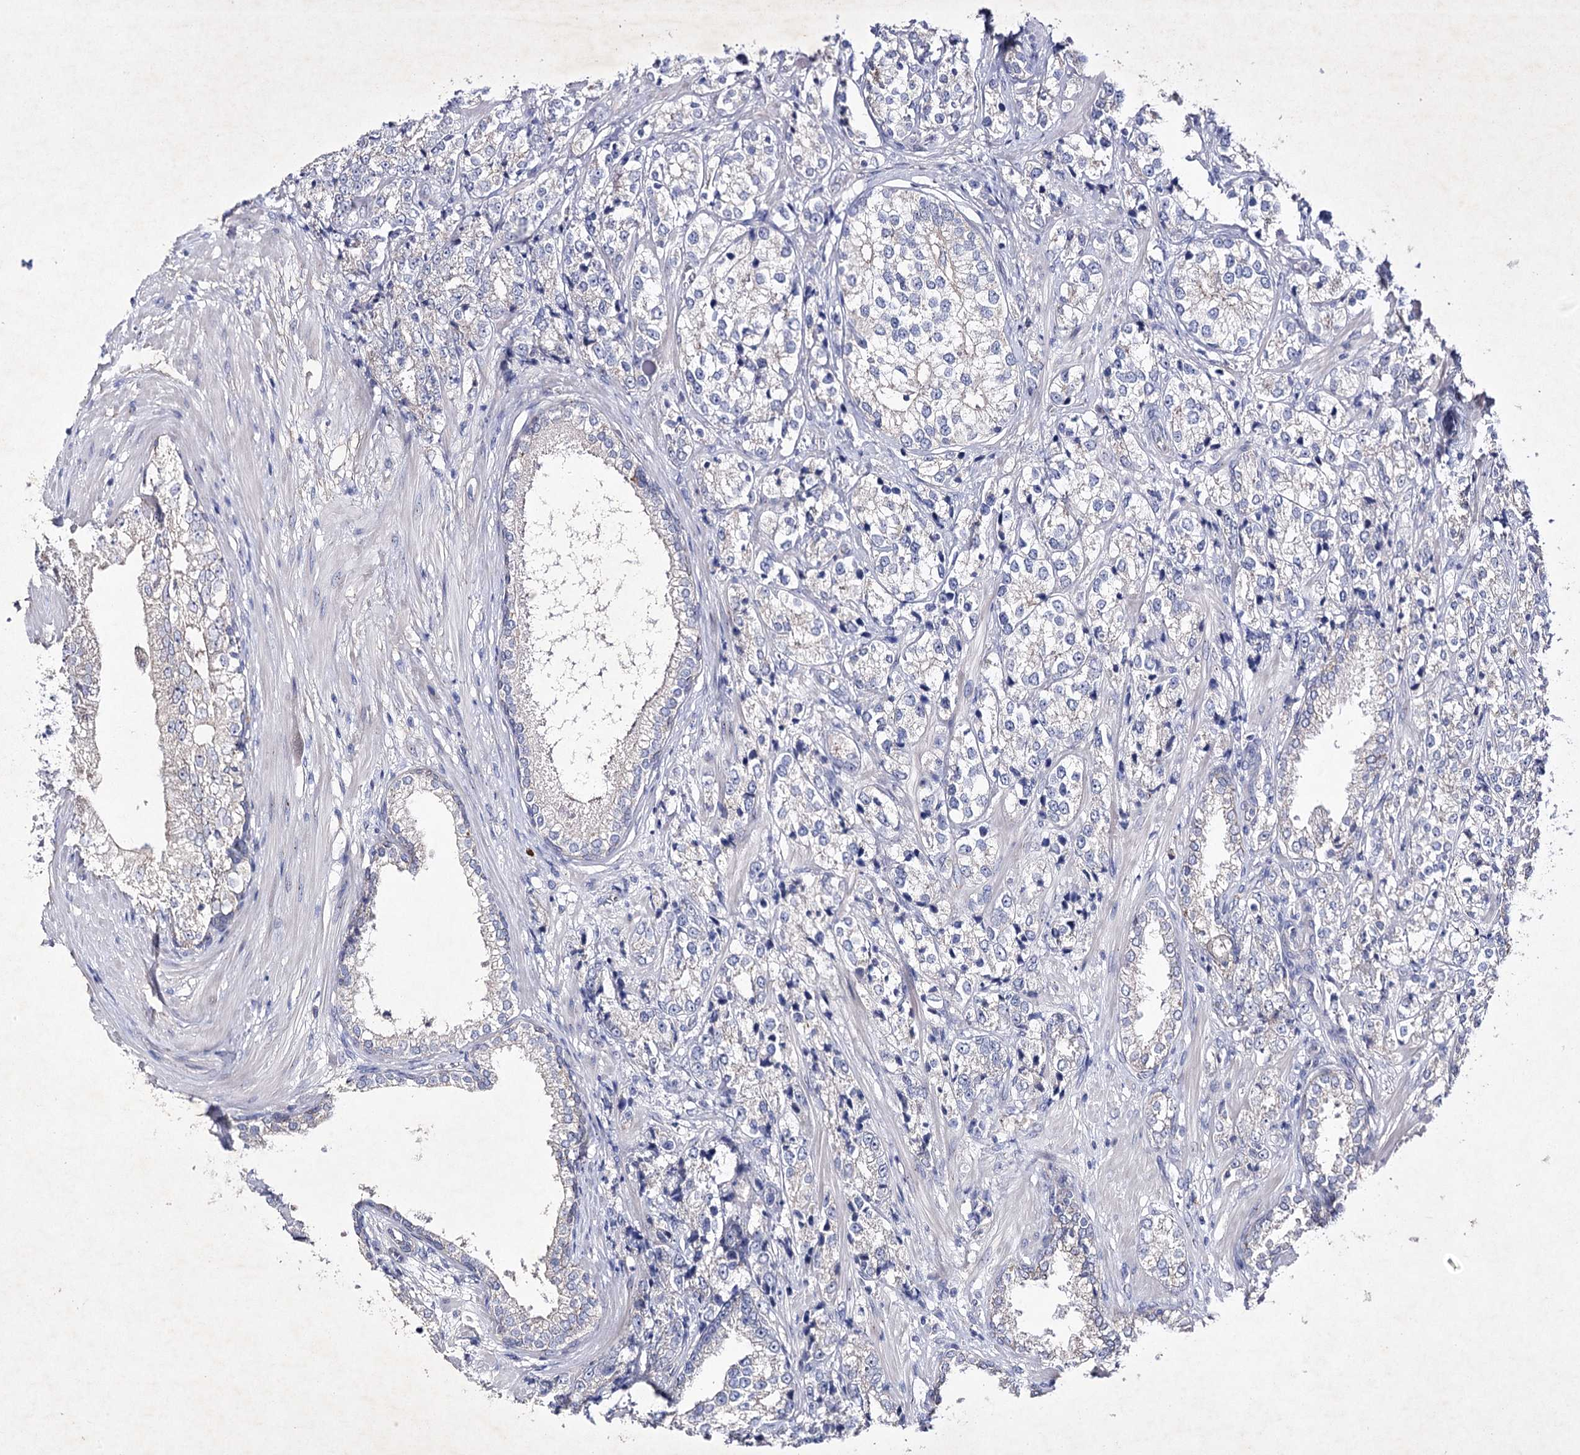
{"staining": {"intensity": "negative", "quantity": "none", "location": "none"}, "tissue": "prostate cancer", "cell_type": "Tumor cells", "image_type": "cancer", "snomed": [{"axis": "morphology", "description": "Adenocarcinoma, High grade"}, {"axis": "topography", "description": "Prostate"}], "caption": "A photomicrograph of human adenocarcinoma (high-grade) (prostate) is negative for staining in tumor cells.", "gene": "COX15", "patient": {"sex": "male", "age": 69}}